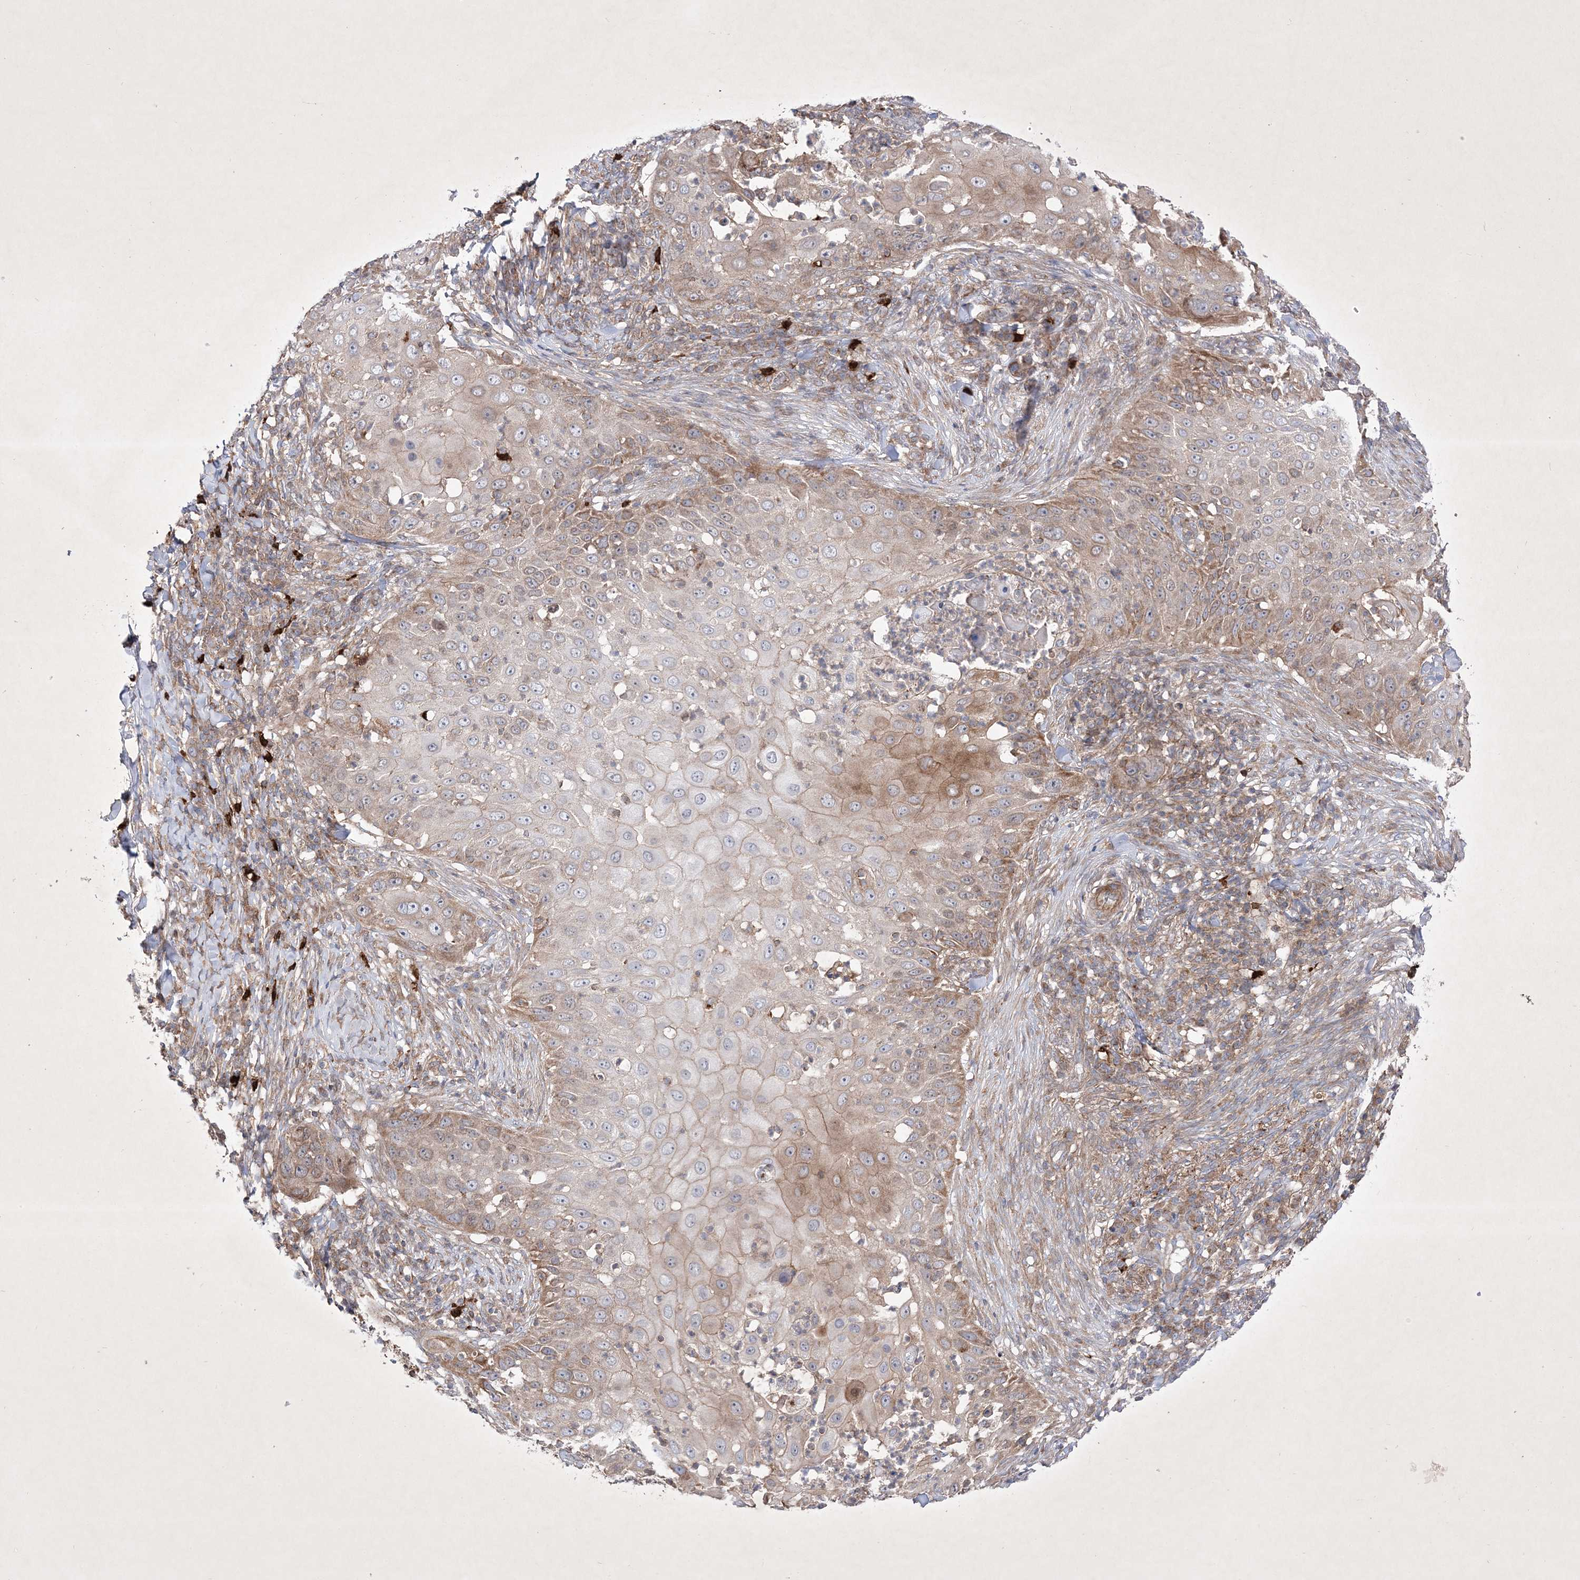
{"staining": {"intensity": "moderate", "quantity": "25%-75%", "location": "cytoplasmic/membranous"}, "tissue": "skin cancer", "cell_type": "Tumor cells", "image_type": "cancer", "snomed": [{"axis": "morphology", "description": "Squamous cell carcinoma, NOS"}, {"axis": "topography", "description": "Skin"}], "caption": "An immunohistochemistry (IHC) micrograph of tumor tissue is shown. Protein staining in brown shows moderate cytoplasmic/membranous positivity in skin squamous cell carcinoma within tumor cells.", "gene": "OPA1", "patient": {"sex": "female", "age": 44}}